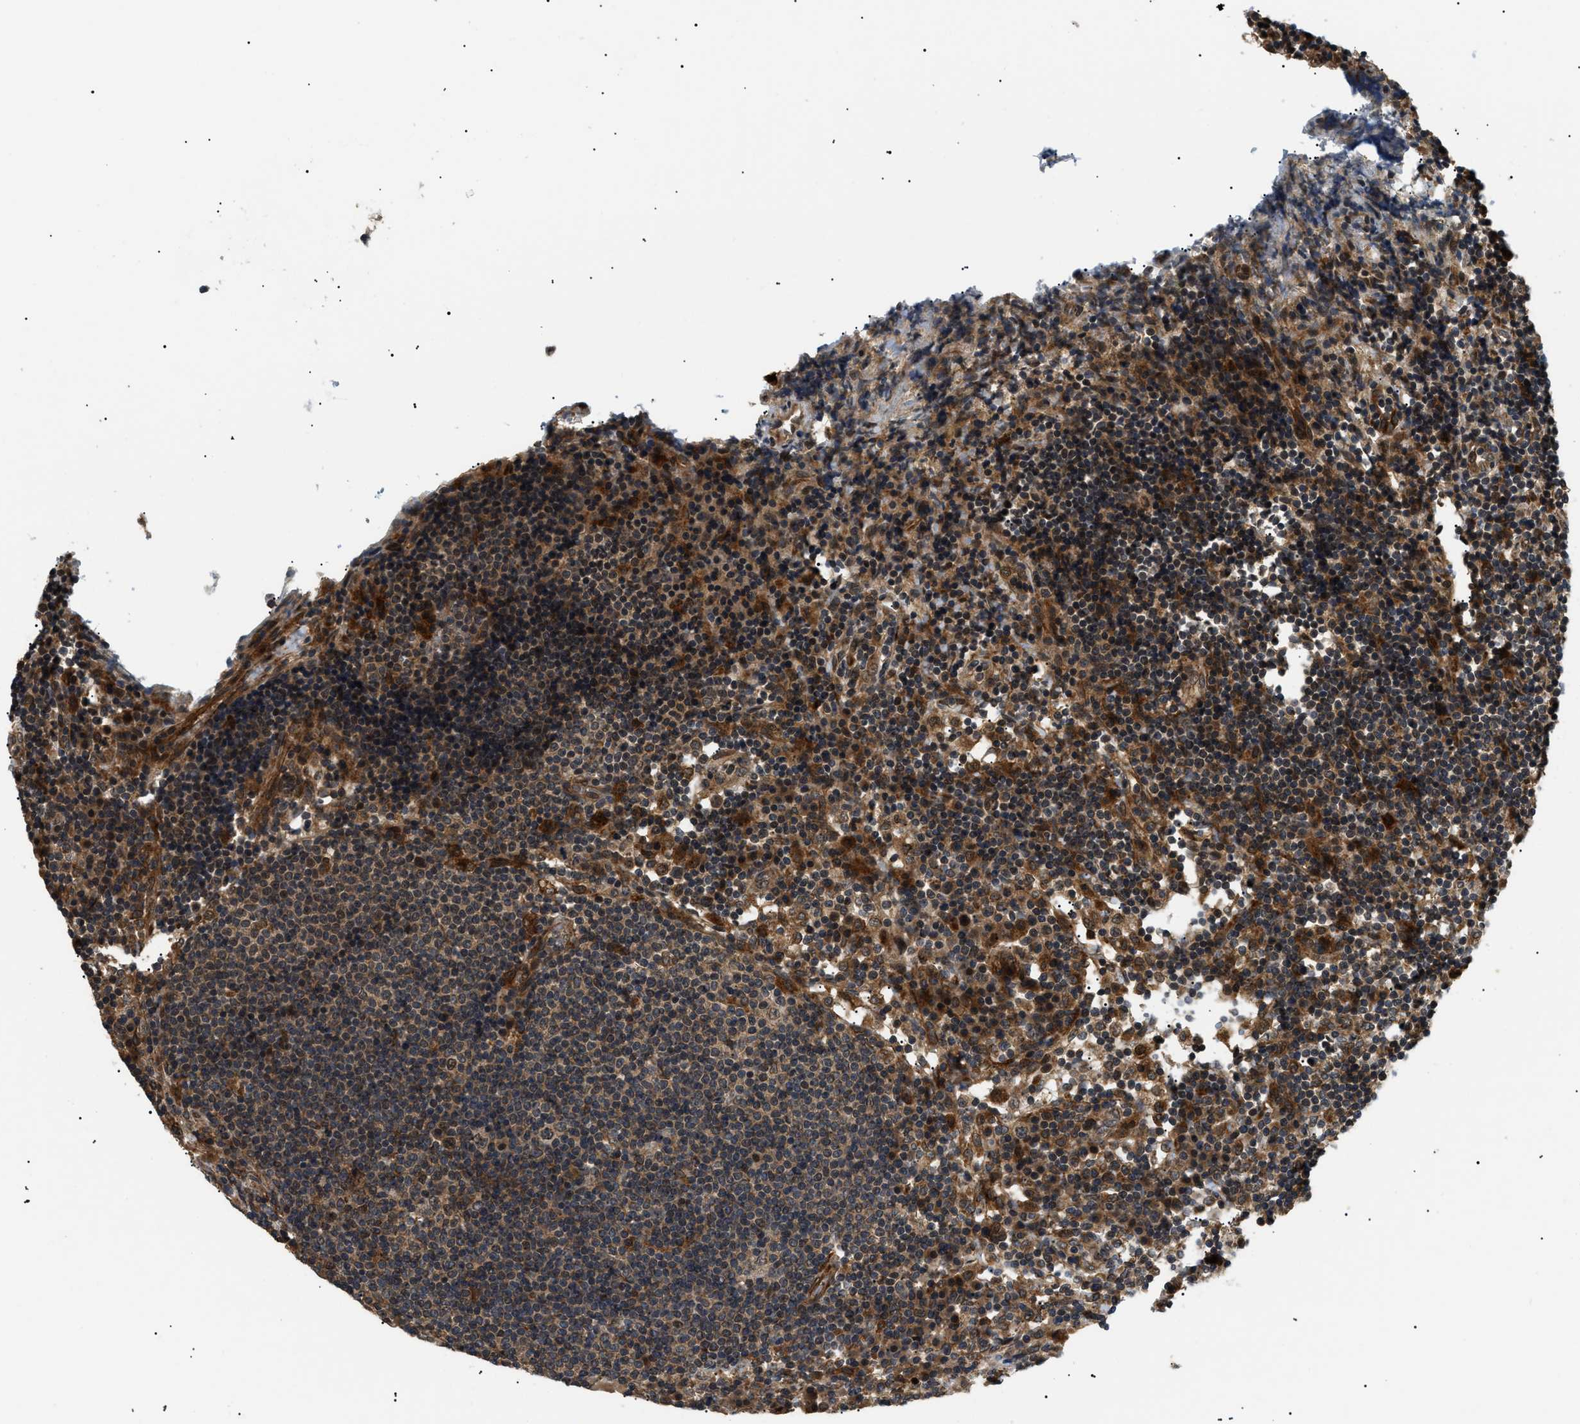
{"staining": {"intensity": "moderate", "quantity": ">75%", "location": "cytoplasmic/membranous"}, "tissue": "lymph node", "cell_type": "Germinal center cells", "image_type": "normal", "snomed": [{"axis": "morphology", "description": "Normal tissue, NOS"}, {"axis": "topography", "description": "Lymph node"}], "caption": "DAB immunohistochemical staining of unremarkable human lymph node exhibits moderate cytoplasmic/membranous protein staining in approximately >75% of germinal center cells. Nuclei are stained in blue.", "gene": "ATP6AP1", "patient": {"sex": "female", "age": 53}}